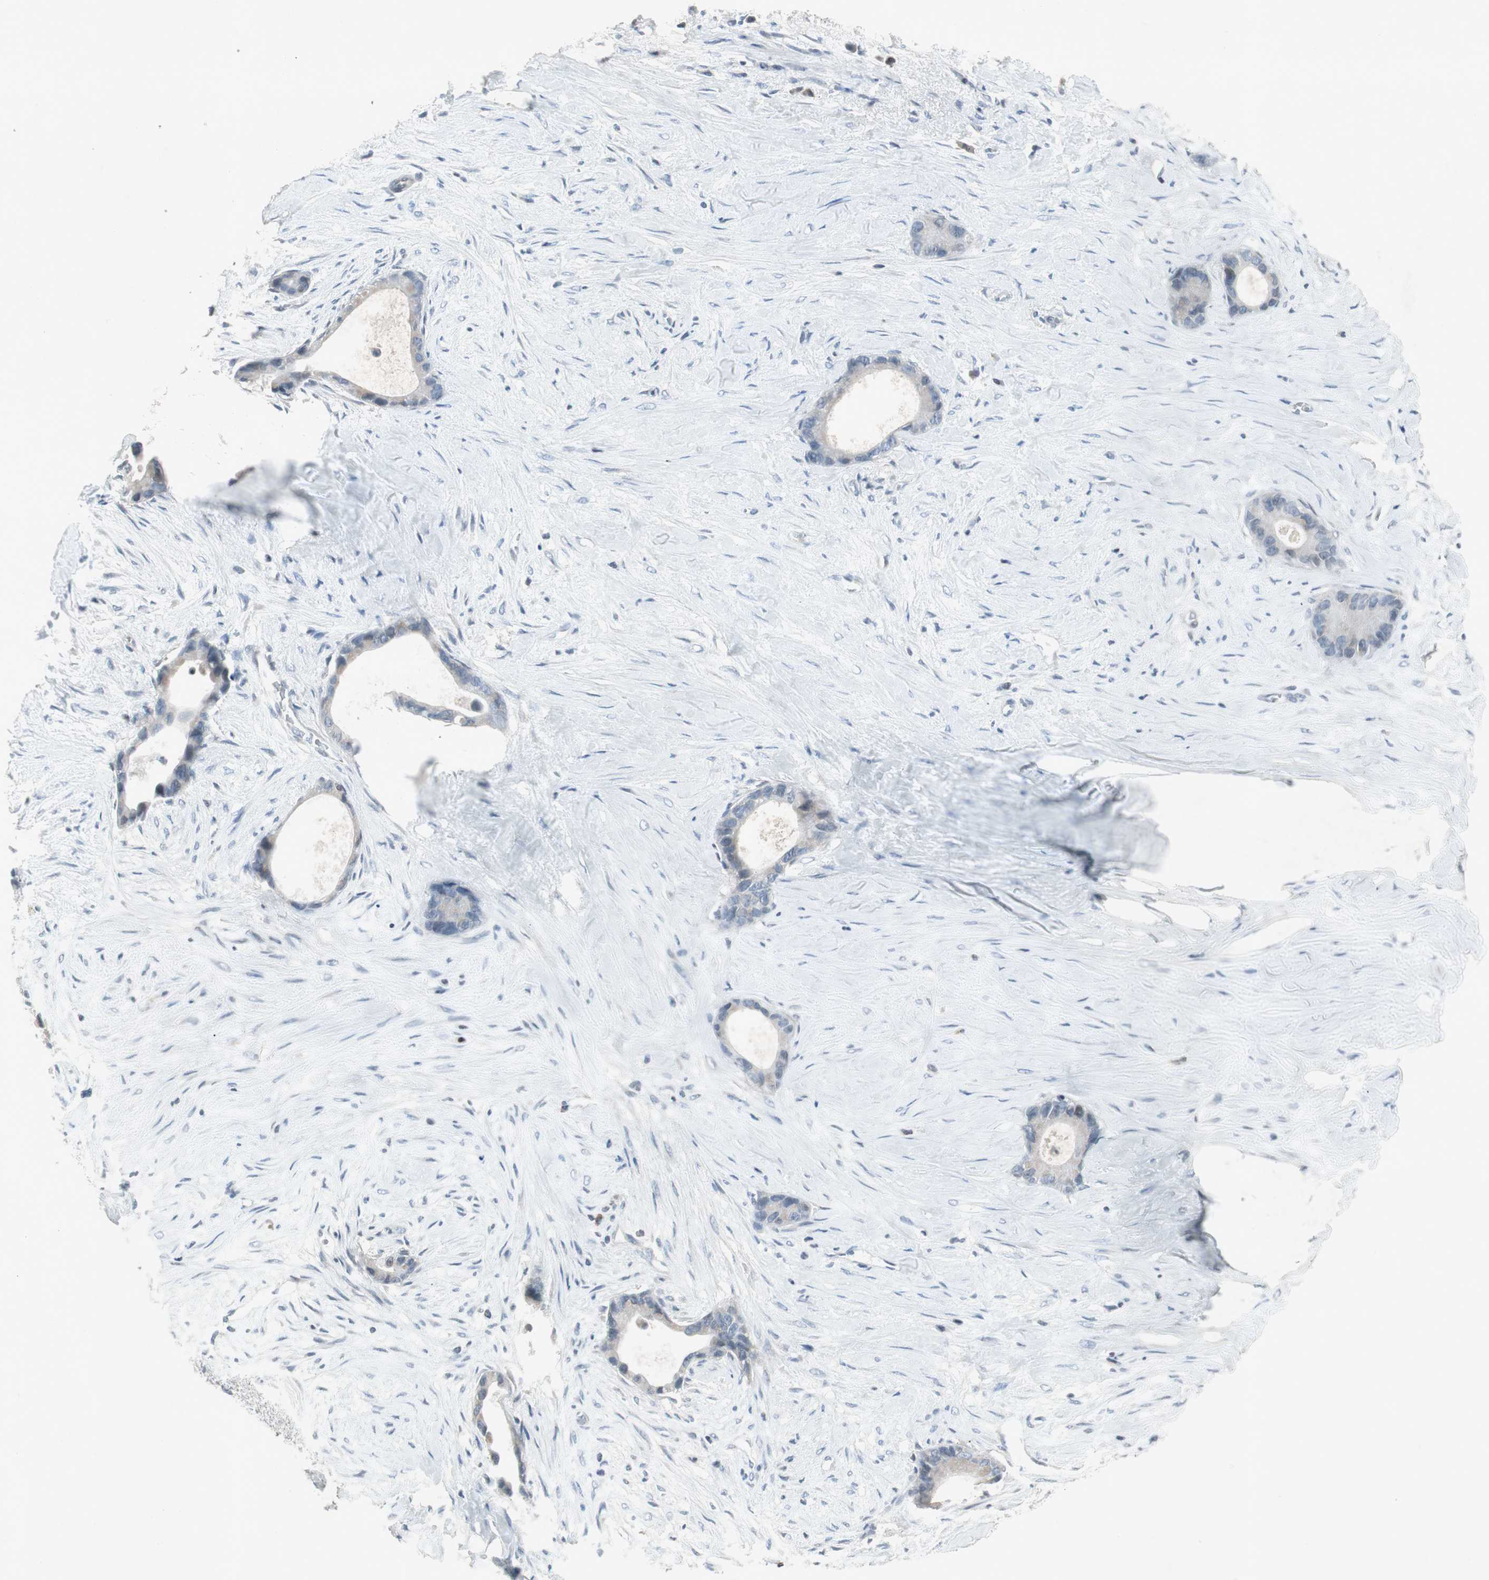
{"staining": {"intensity": "negative", "quantity": "none", "location": "none"}, "tissue": "liver cancer", "cell_type": "Tumor cells", "image_type": "cancer", "snomed": [{"axis": "morphology", "description": "Cholangiocarcinoma"}, {"axis": "topography", "description": "Liver"}], "caption": "Immunohistochemistry of human cholangiocarcinoma (liver) demonstrates no positivity in tumor cells.", "gene": "ARG2", "patient": {"sex": "female", "age": 55}}